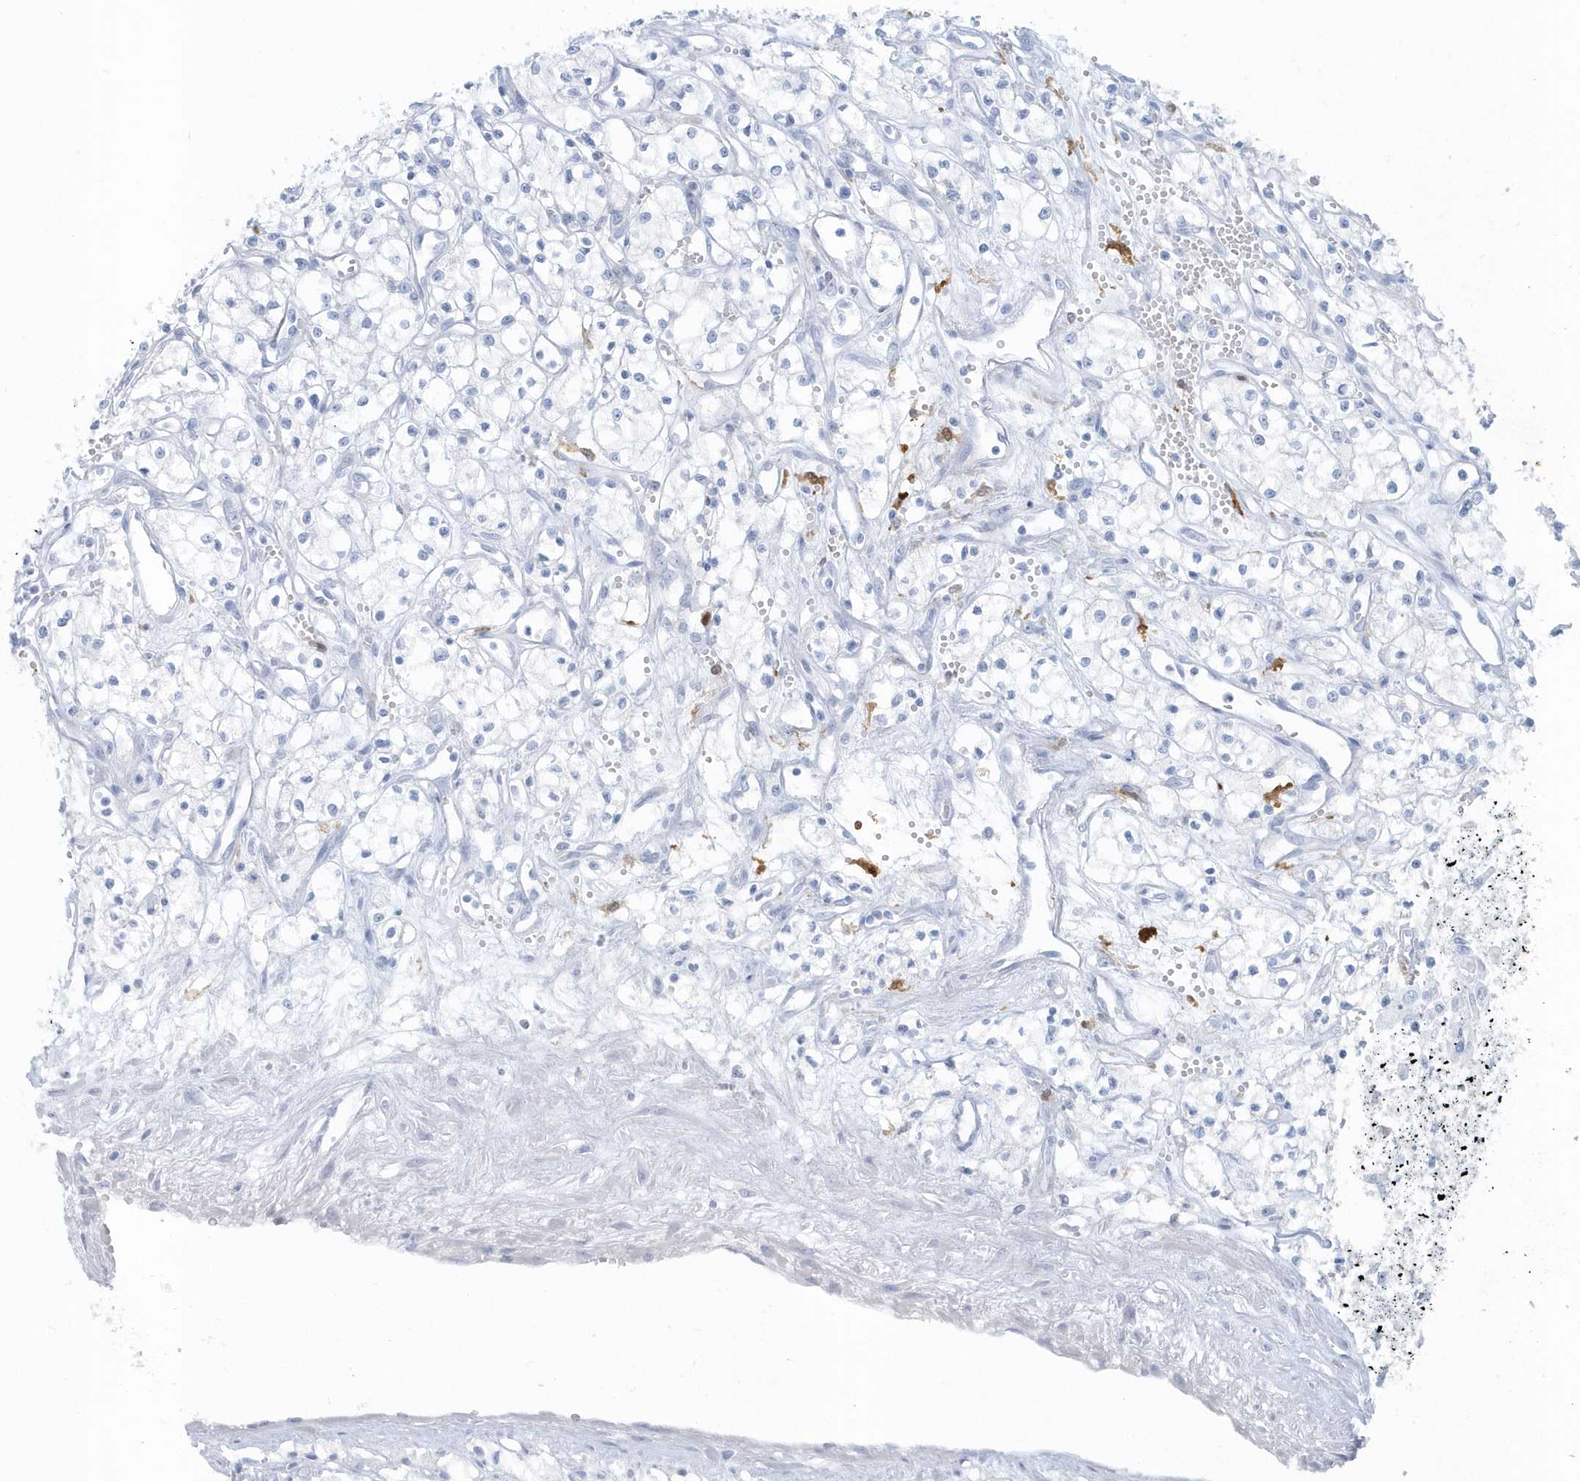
{"staining": {"intensity": "negative", "quantity": "none", "location": "none"}, "tissue": "renal cancer", "cell_type": "Tumor cells", "image_type": "cancer", "snomed": [{"axis": "morphology", "description": "Adenocarcinoma, NOS"}, {"axis": "topography", "description": "Kidney"}], "caption": "There is no significant staining in tumor cells of renal cancer (adenocarcinoma). (Brightfield microscopy of DAB (3,3'-diaminobenzidine) immunohistochemistry at high magnification).", "gene": "FAM98A", "patient": {"sex": "male", "age": 59}}